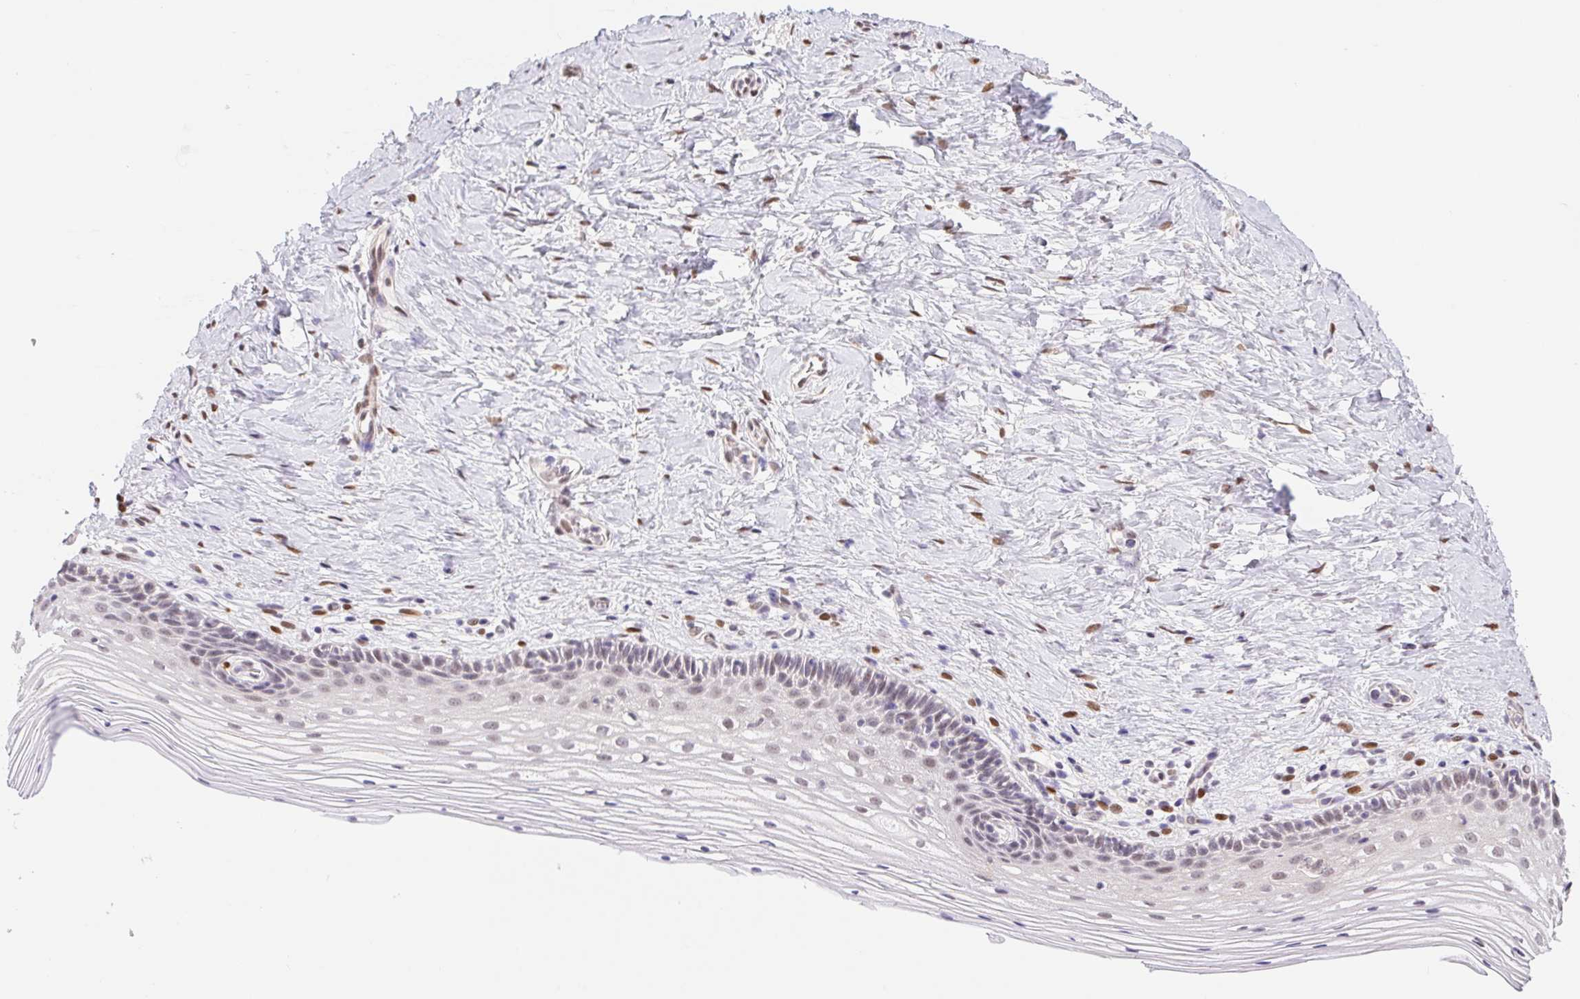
{"staining": {"intensity": "weak", "quantity": "<25%", "location": "nuclear"}, "tissue": "vagina", "cell_type": "Squamous epithelial cells", "image_type": "normal", "snomed": [{"axis": "morphology", "description": "Normal tissue, NOS"}, {"axis": "topography", "description": "Vagina"}], "caption": "Human vagina stained for a protein using immunohistochemistry displays no staining in squamous epithelial cells.", "gene": "CAND1", "patient": {"sex": "female", "age": 45}}